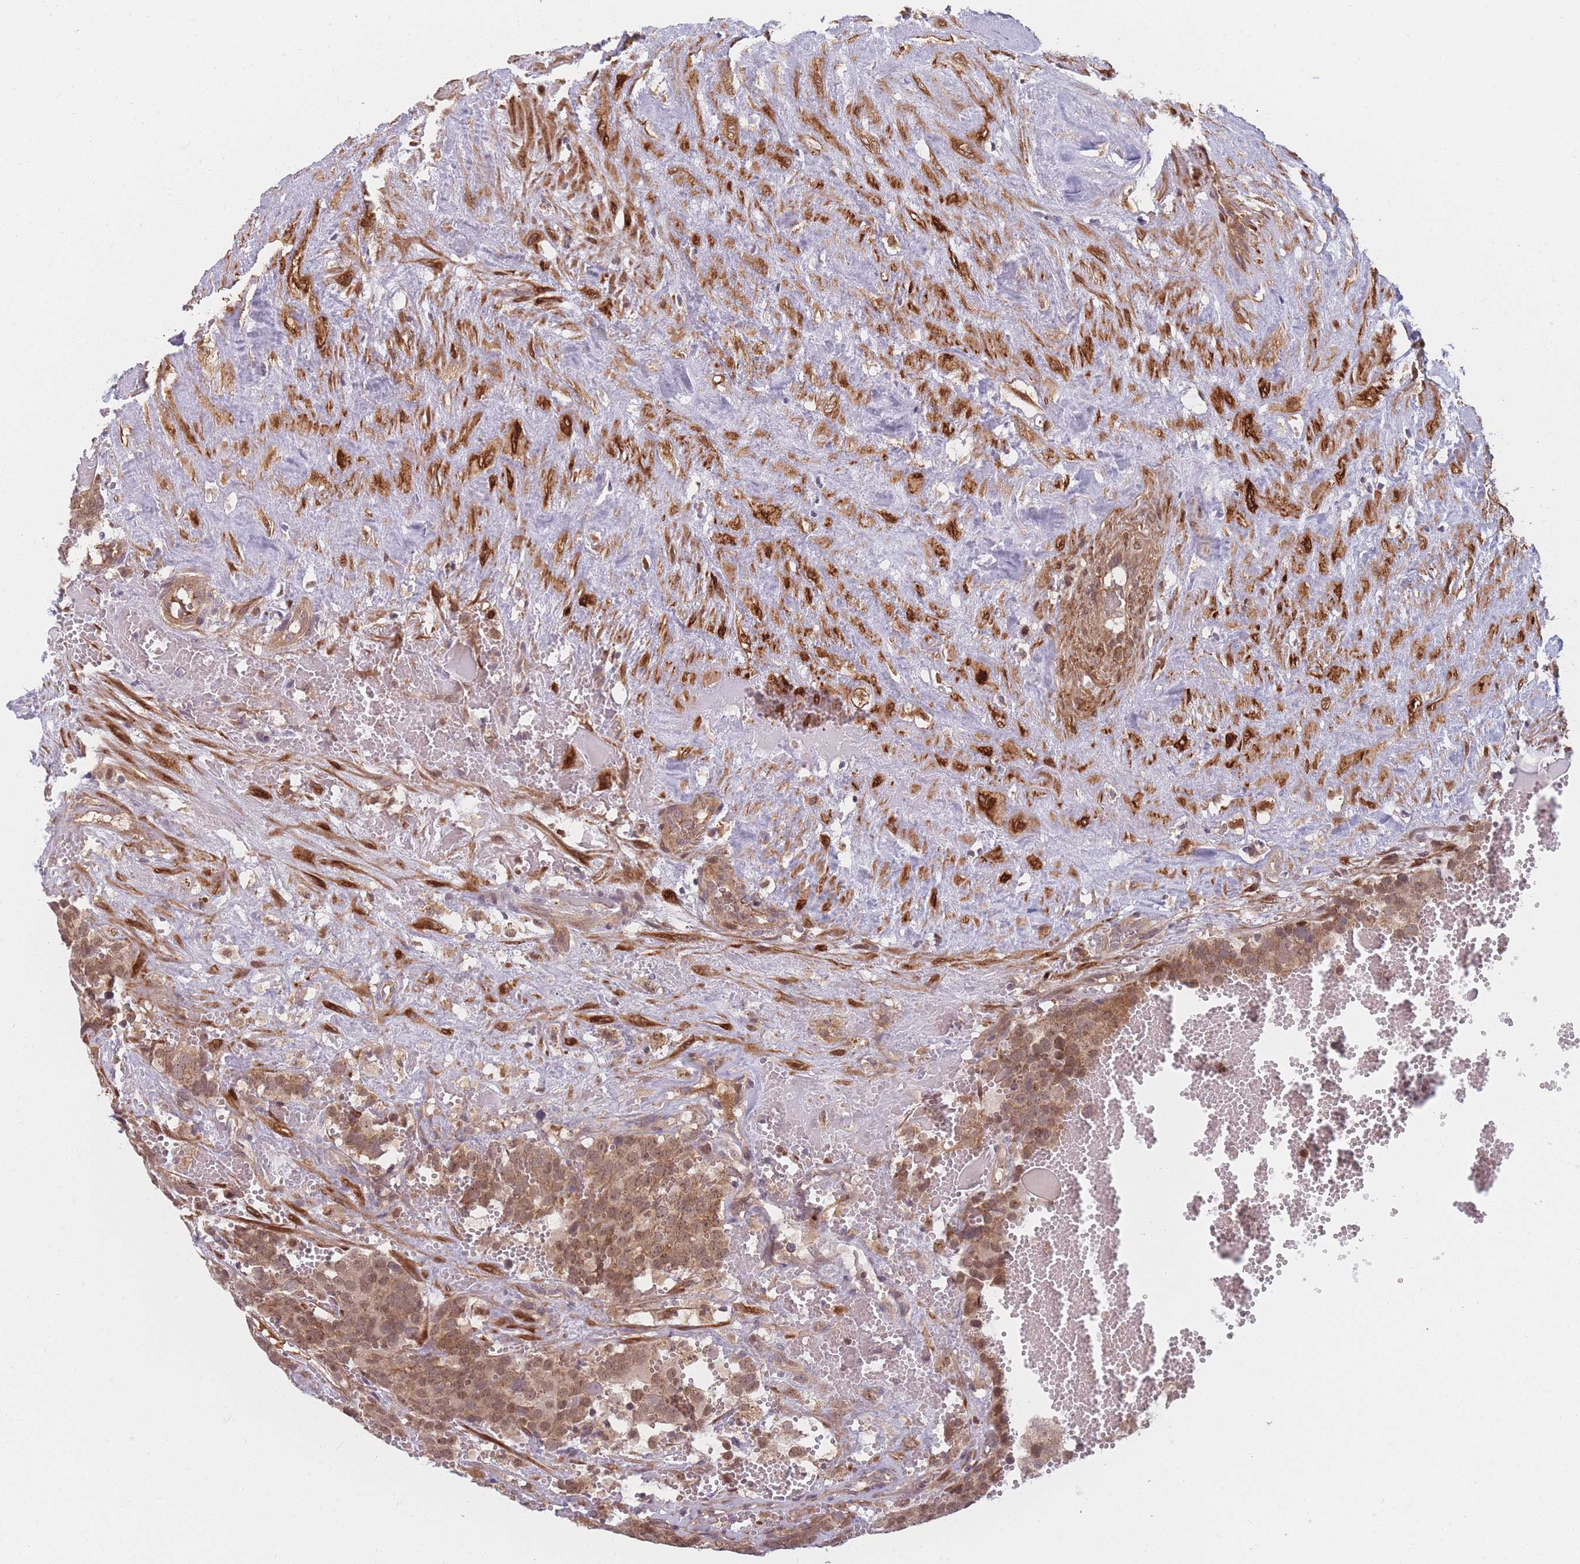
{"staining": {"intensity": "moderate", "quantity": ">75%", "location": "cytoplasmic/membranous,nuclear"}, "tissue": "testis cancer", "cell_type": "Tumor cells", "image_type": "cancer", "snomed": [{"axis": "morphology", "description": "Seminoma, NOS"}, {"axis": "topography", "description": "Testis"}], "caption": "DAB immunohistochemical staining of human testis cancer (seminoma) shows moderate cytoplasmic/membranous and nuclear protein expression in about >75% of tumor cells.", "gene": "FAM153A", "patient": {"sex": "male", "age": 71}}